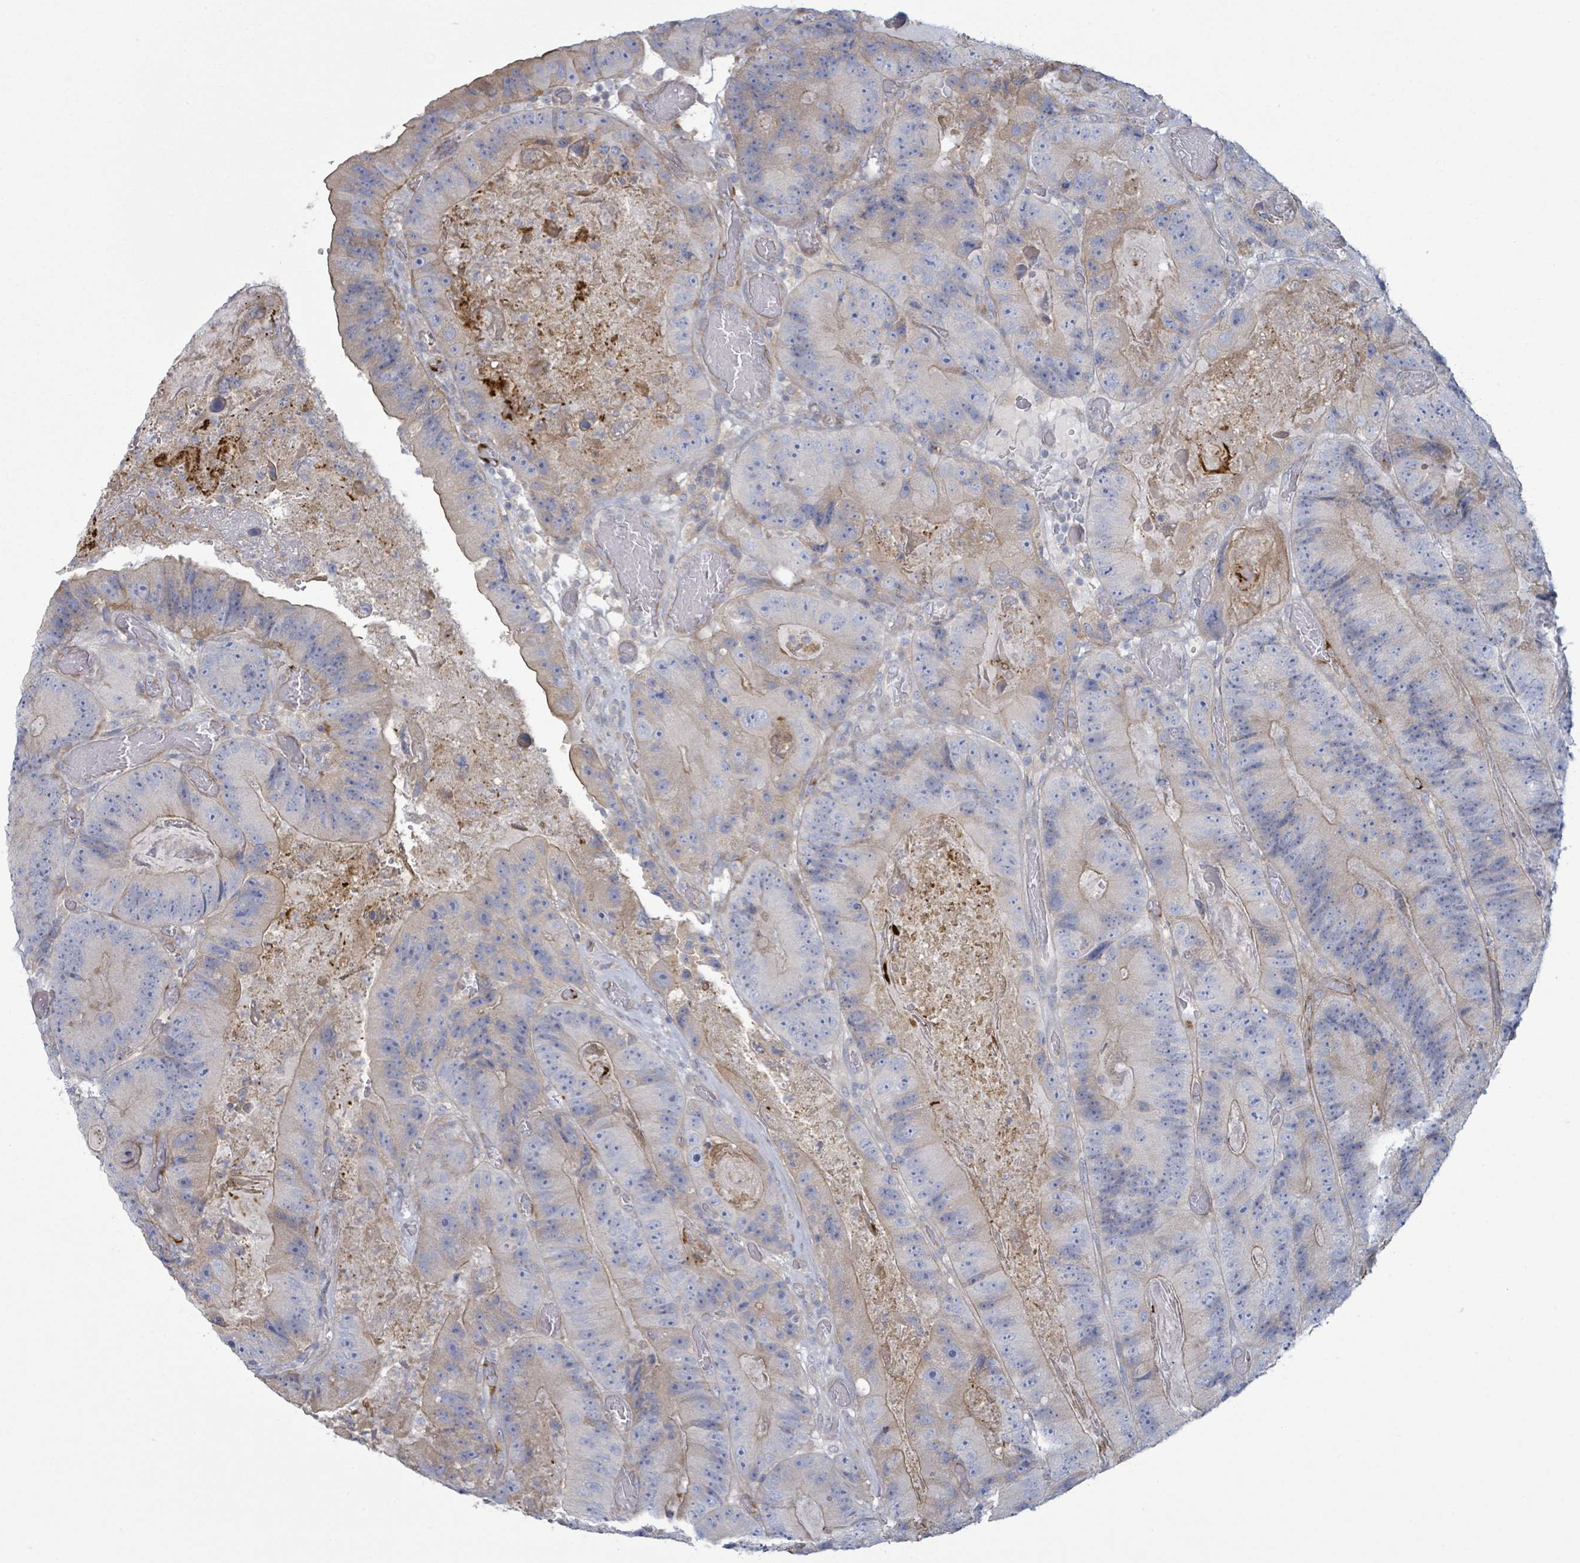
{"staining": {"intensity": "negative", "quantity": "none", "location": "none"}, "tissue": "colorectal cancer", "cell_type": "Tumor cells", "image_type": "cancer", "snomed": [{"axis": "morphology", "description": "Adenocarcinoma, NOS"}, {"axis": "topography", "description": "Colon"}], "caption": "Human adenocarcinoma (colorectal) stained for a protein using IHC shows no positivity in tumor cells.", "gene": "COL13A1", "patient": {"sex": "female", "age": 86}}